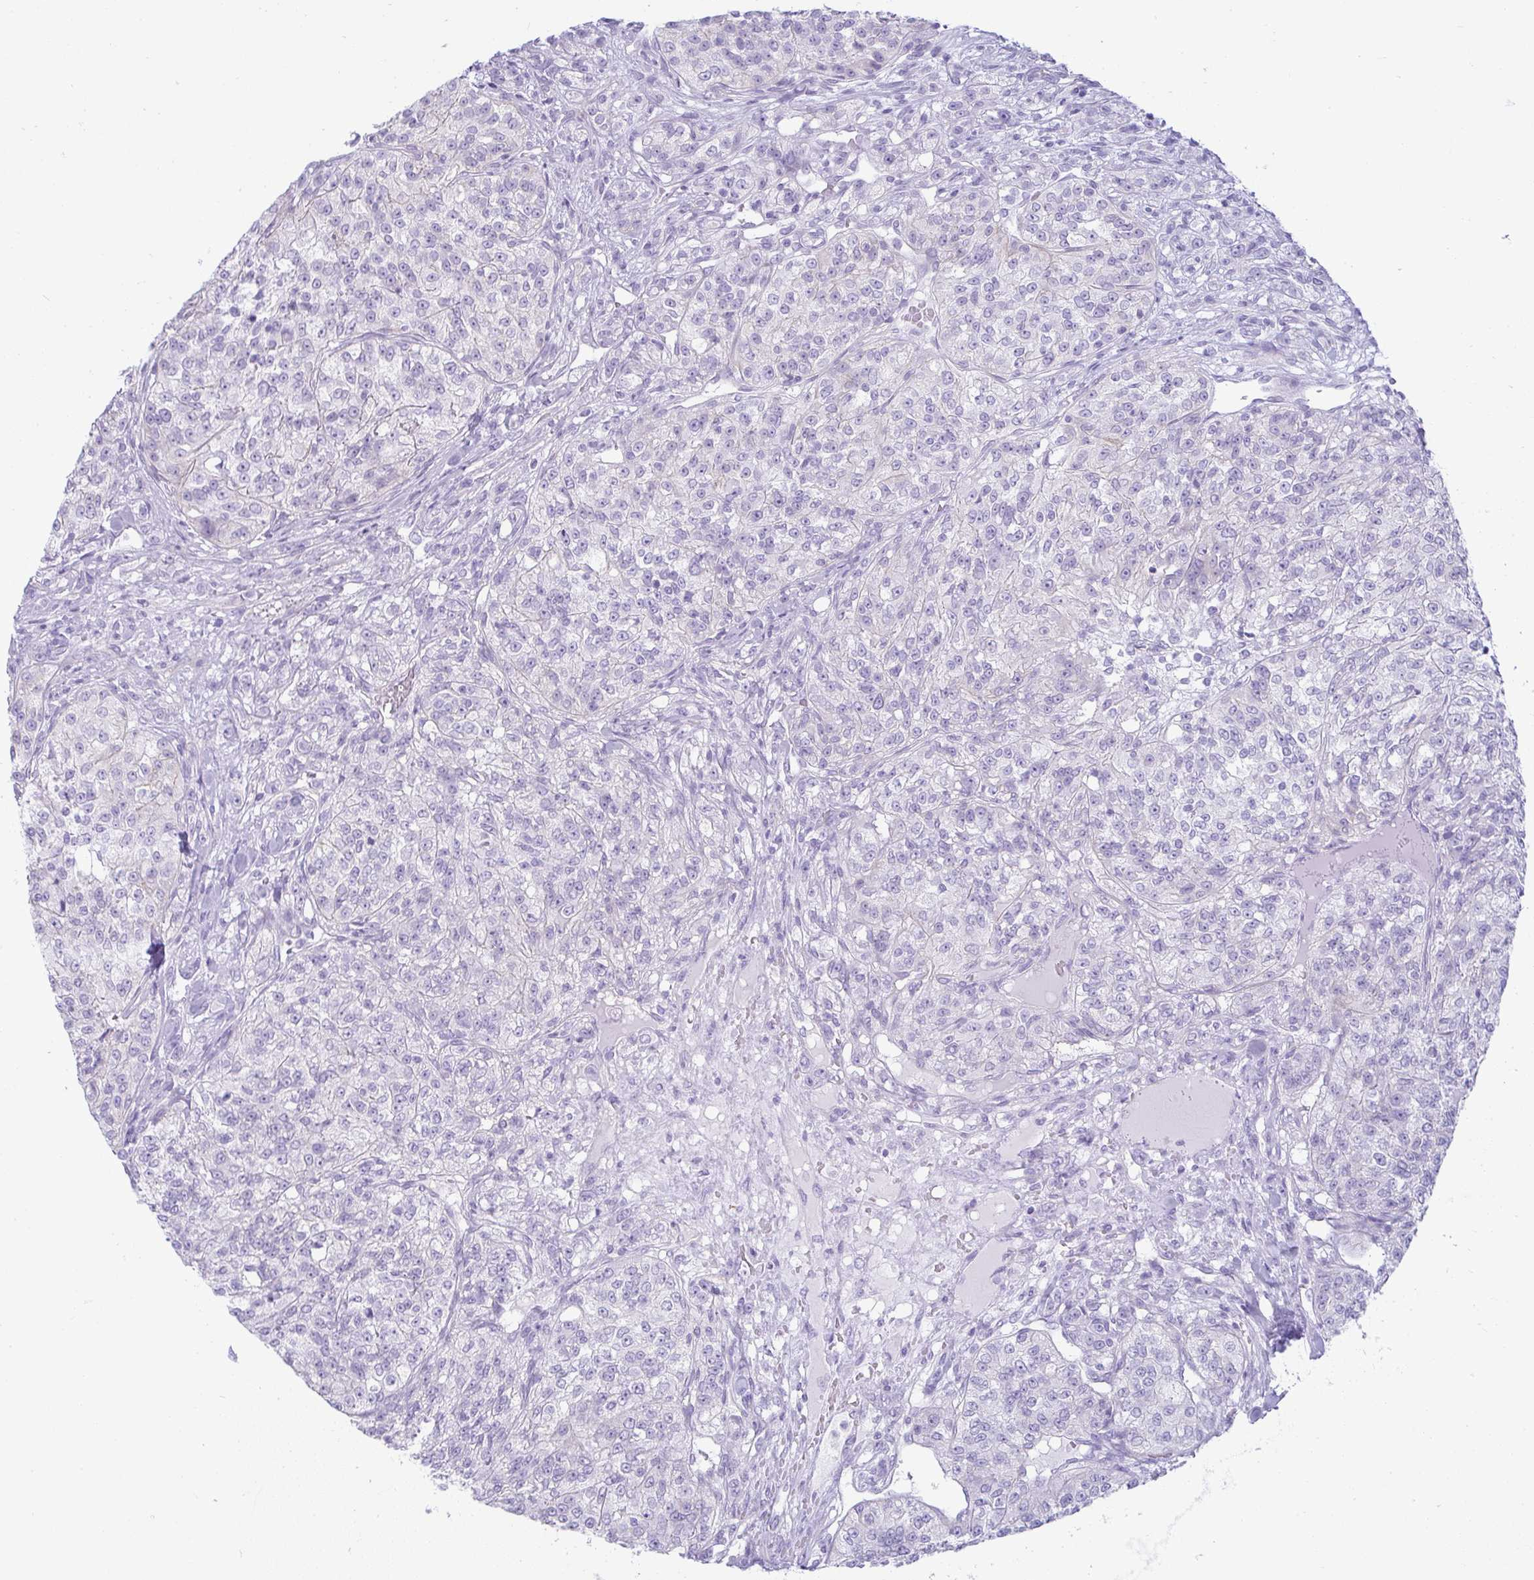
{"staining": {"intensity": "negative", "quantity": "none", "location": "none"}, "tissue": "renal cancer", "cell_type": "Tumor cells", "image_type": "cancer", "snomed": [{"axis": "morphology", "description": "Adenocarcinoma, NOS"}, {"axis": "topography", "description": "Kidney"}], "caption": "Human renal adenocarcinoma stained for a protein using immunohistochemistry exhibits no expression in tumor cells.", "gene": "RASL10A", "patient": {"sex": "female", "age": 63}}